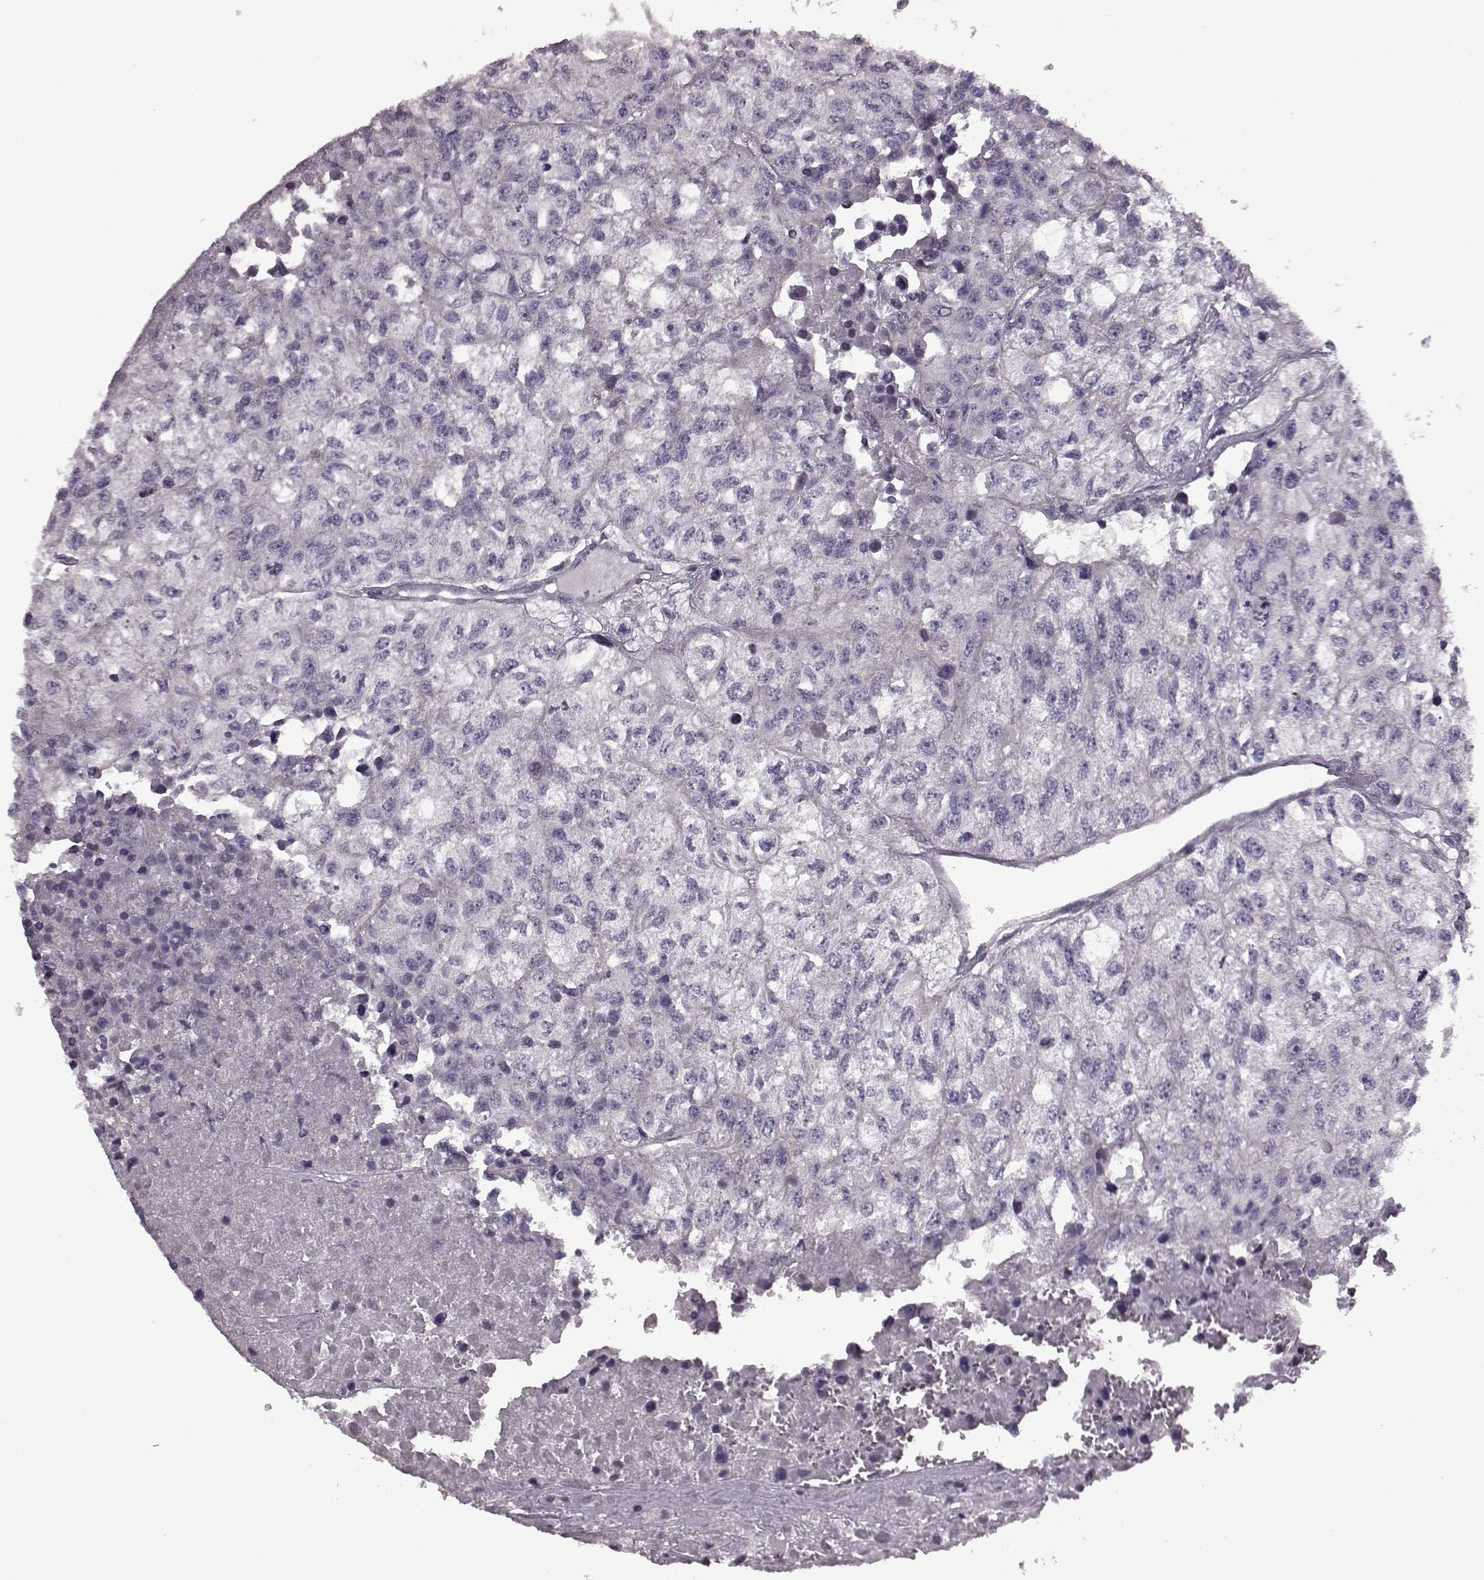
{"staining": {"intensity": "negative", "quantity": "none", "location": "none"}, "tissue": "renal cancer", "cell_type": "Tumor cells", "image_type": "cancer", "snomed": [{"axis": "morphology", "description": "Adenocarcinoma, NOS"}, {"axis": "topography", "description": "Kidney"}], "caption": "IHC micrograph of neoplastic tissue: adenocarcinoma (renal) stained with DAB (3,3'-diaminobenzidine) demonstrates no significant protein positivity in tumor cells.", "gene": "CDC42SE1", "patient": {"sex": "male", "age": 56}}